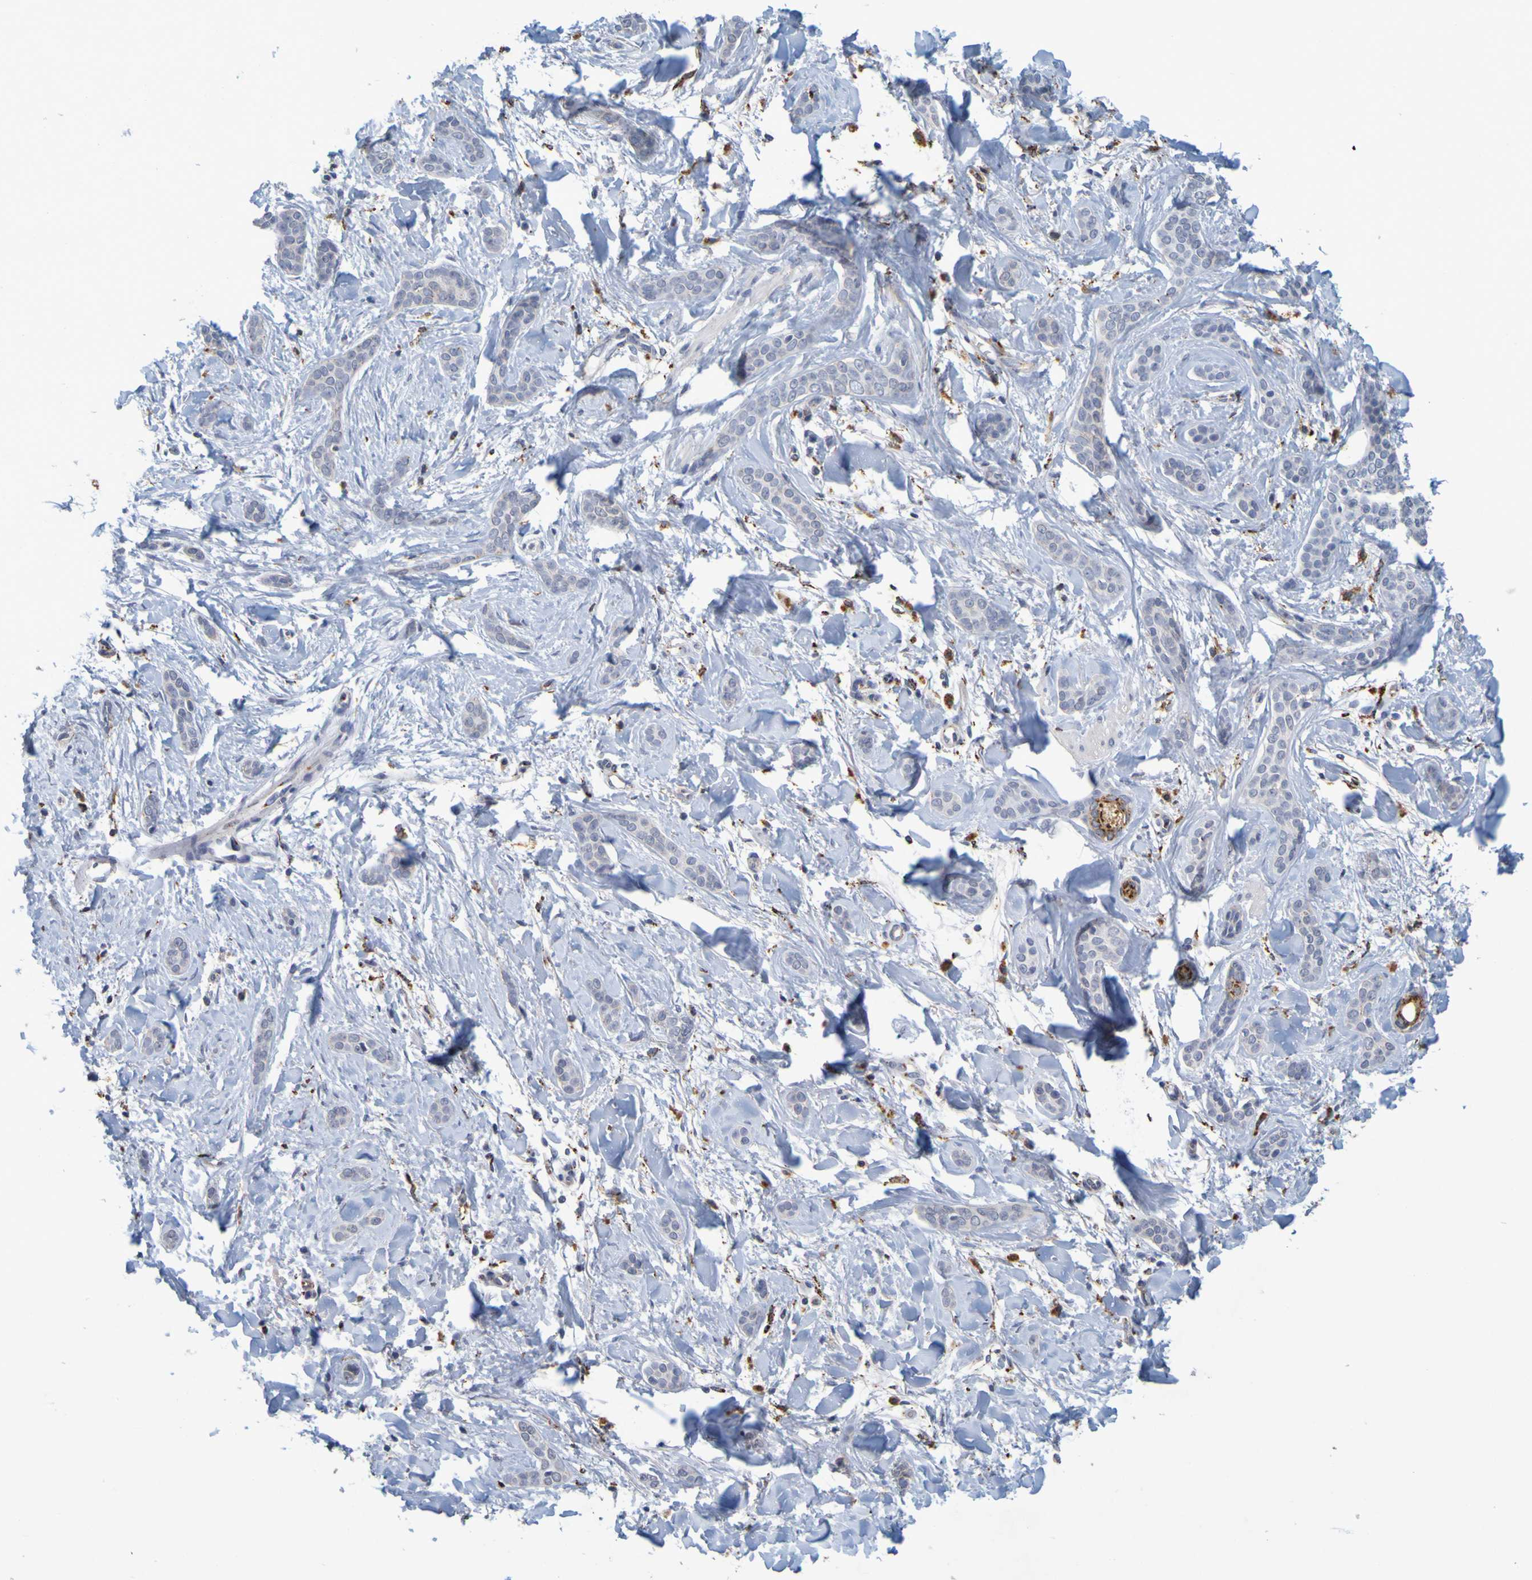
{"staining": {"intensity": "negative", "quantity": "none", "location": "none"}, "tissue": "skin cancer", "cell_type": "Tumor cells", "image_type": "cancer", "snomed": [{"axis": "morphology", "description": "Basal cell carcinoma"}, {"axis": "morphology", "description": "Adnexal tumor, benign"}, {"axis": "topography", "description": "Skin"}], "caption": "Skin cancer (benign adnexal tumor) stained for a protein using immunohistochemistry reveals no positivity tumor cells.", "gene": "TPH1", "patient": {"sex": "female", "age": 42}}